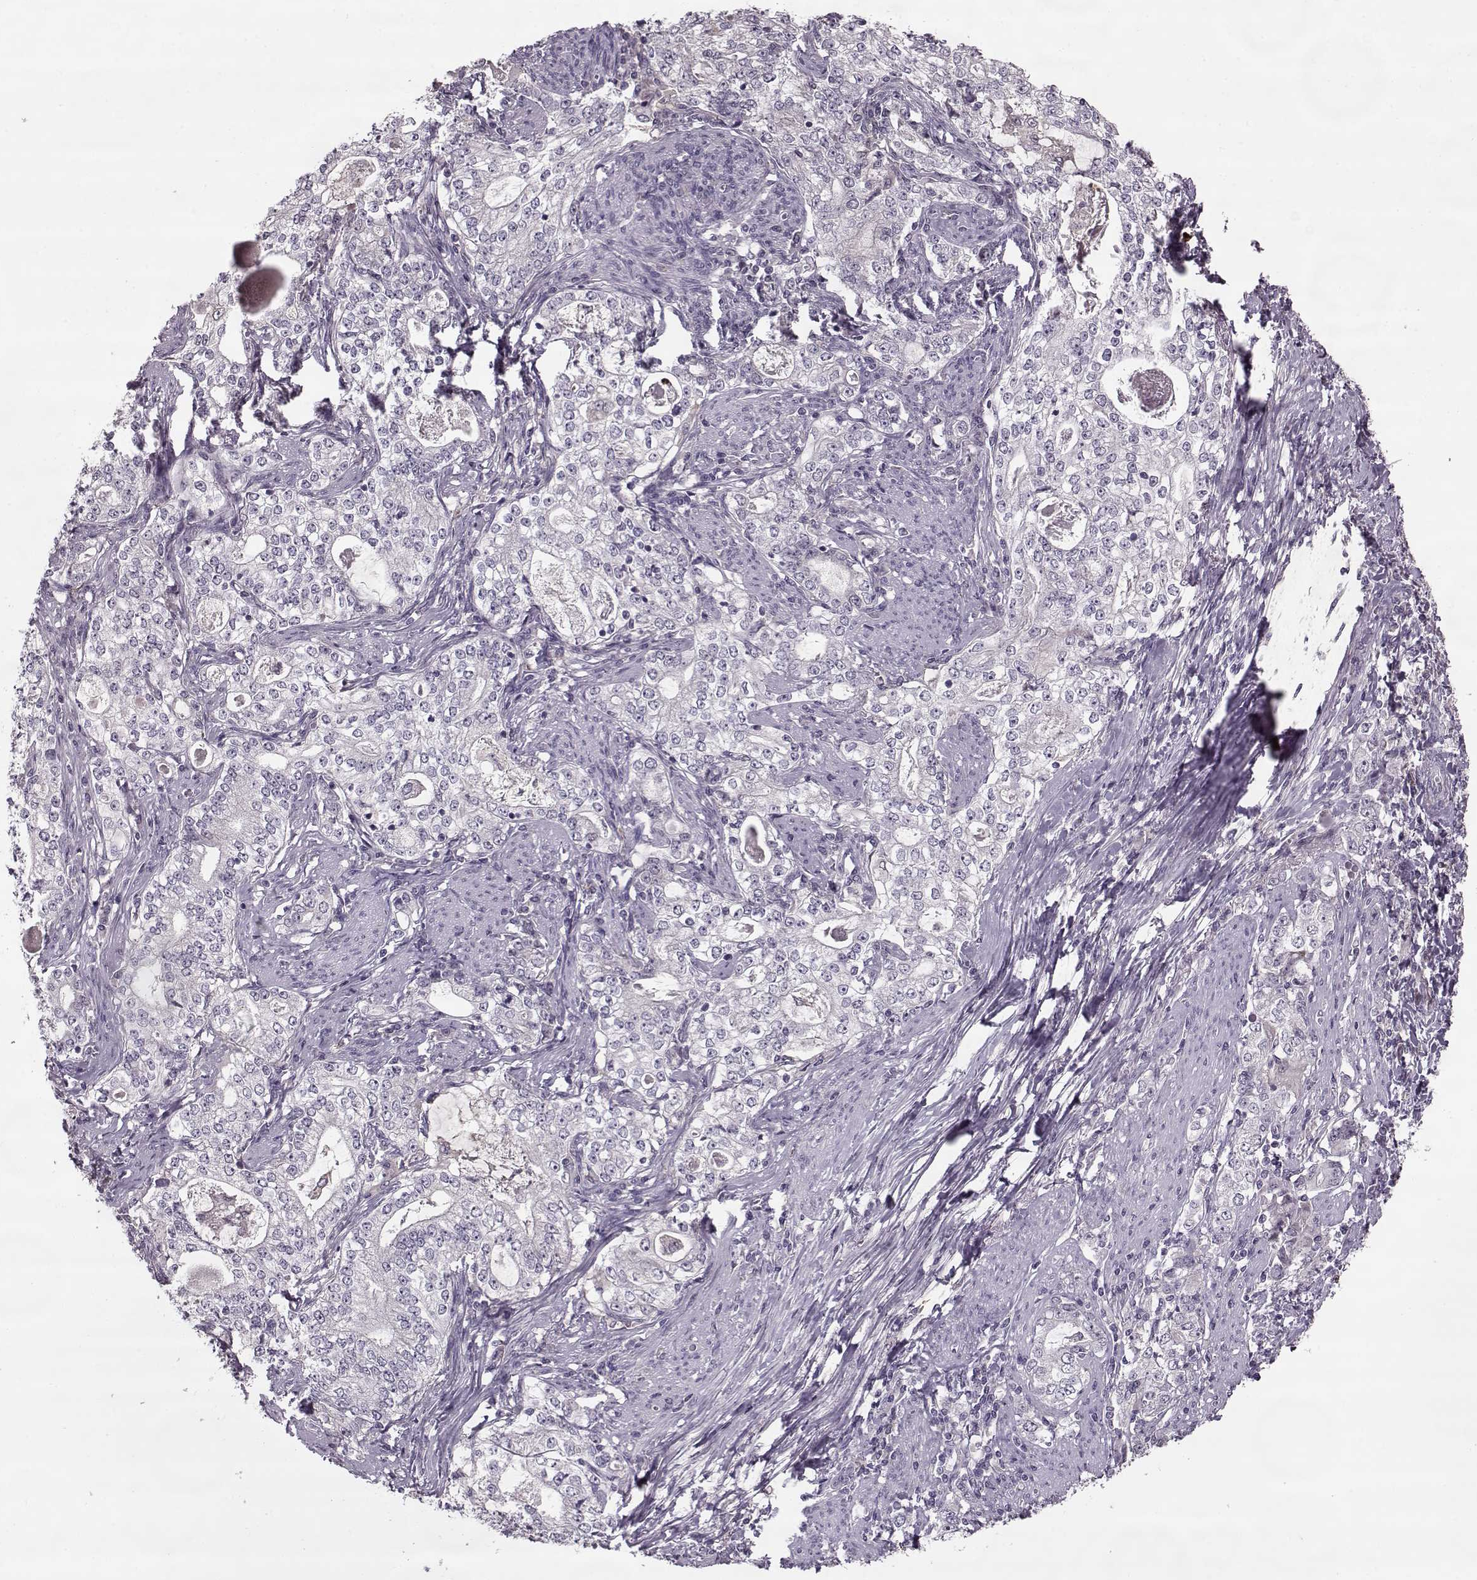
{"staining": {"intensity": "negative", "quantity": "none", "location": "none"}, "tissue": "stomach cancer", "cell_type": "Tumor cells", "image_type": "cancer", "snomed": [{"axis": "morphology", "description": "Adenocarcinoma, NOS"}, {"axis": "topography", "description": "Stomach, lower"}], "caption": "Tumor cells show no significant expression in stomach cancer.", "gene": "ACOT11", "patient": {"sex": "female", "age": 72}}